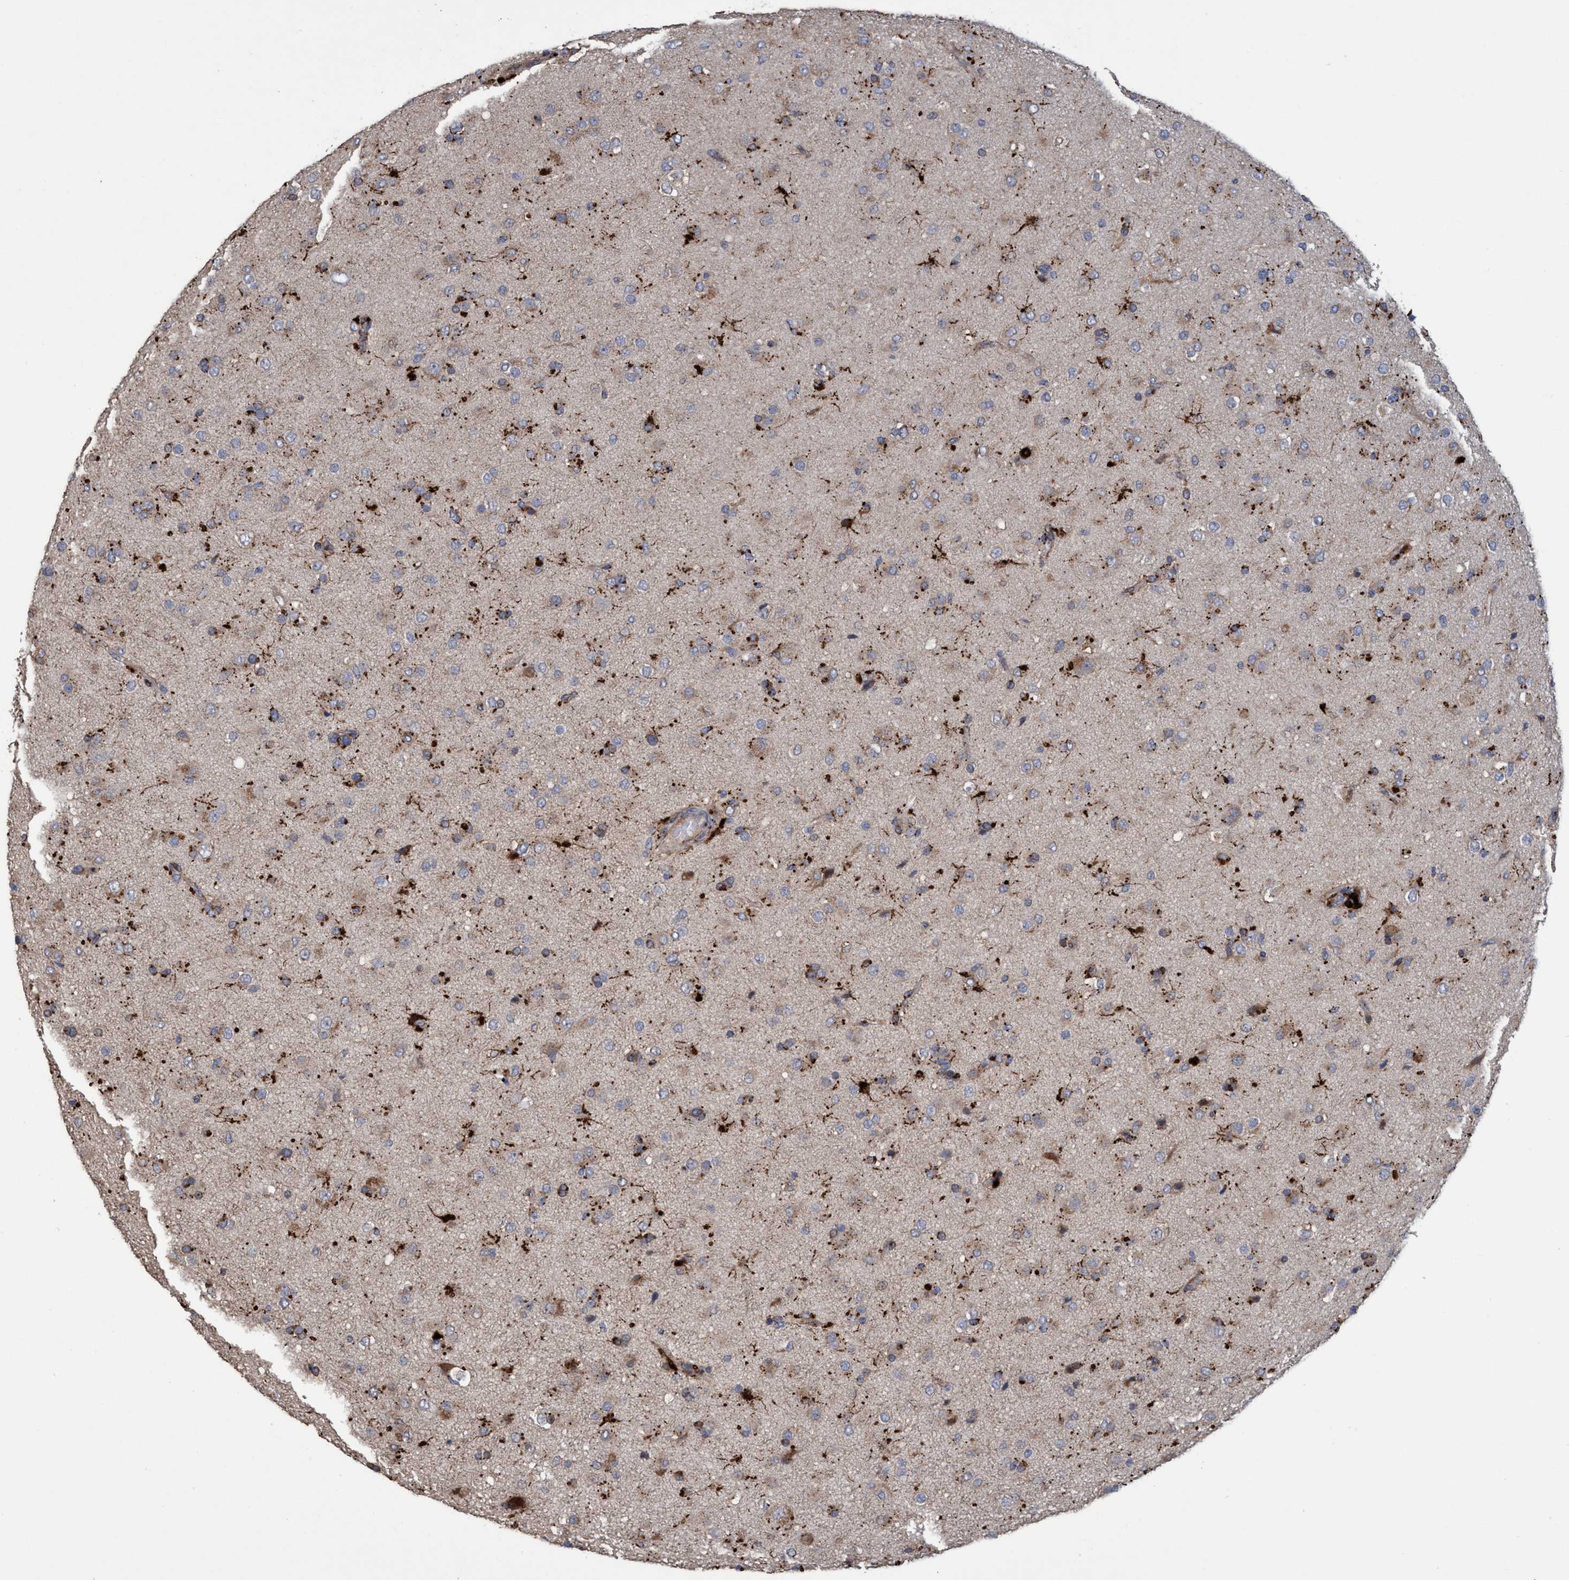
{"staining": {"intensity": "weak", "quantity": ">75%", "location": "cytoplasmic/membranous"}, "tissue": "glioma", "cell_type": "Tumor cells", "image_type": "cancer", "snomed": [{"axis": "morphology", "description": "Glioma, malignant, Low grade"}, {"axis": "topography", "description": "Brain"}], "caption": "IHC staining of malignant glioma (low-grade), which shows low levels of weak cytoplasmic/membranous positivity in approximately >75% of tumor cells indicating weak cytoplasmic/membranous protein expression. The staining was performed using DAB (brown) for protein detection and nuclei were counterstained in hematoxylin (blue).", "gene": "BBS9", "patient": {"sex": "male", "age": 65}}